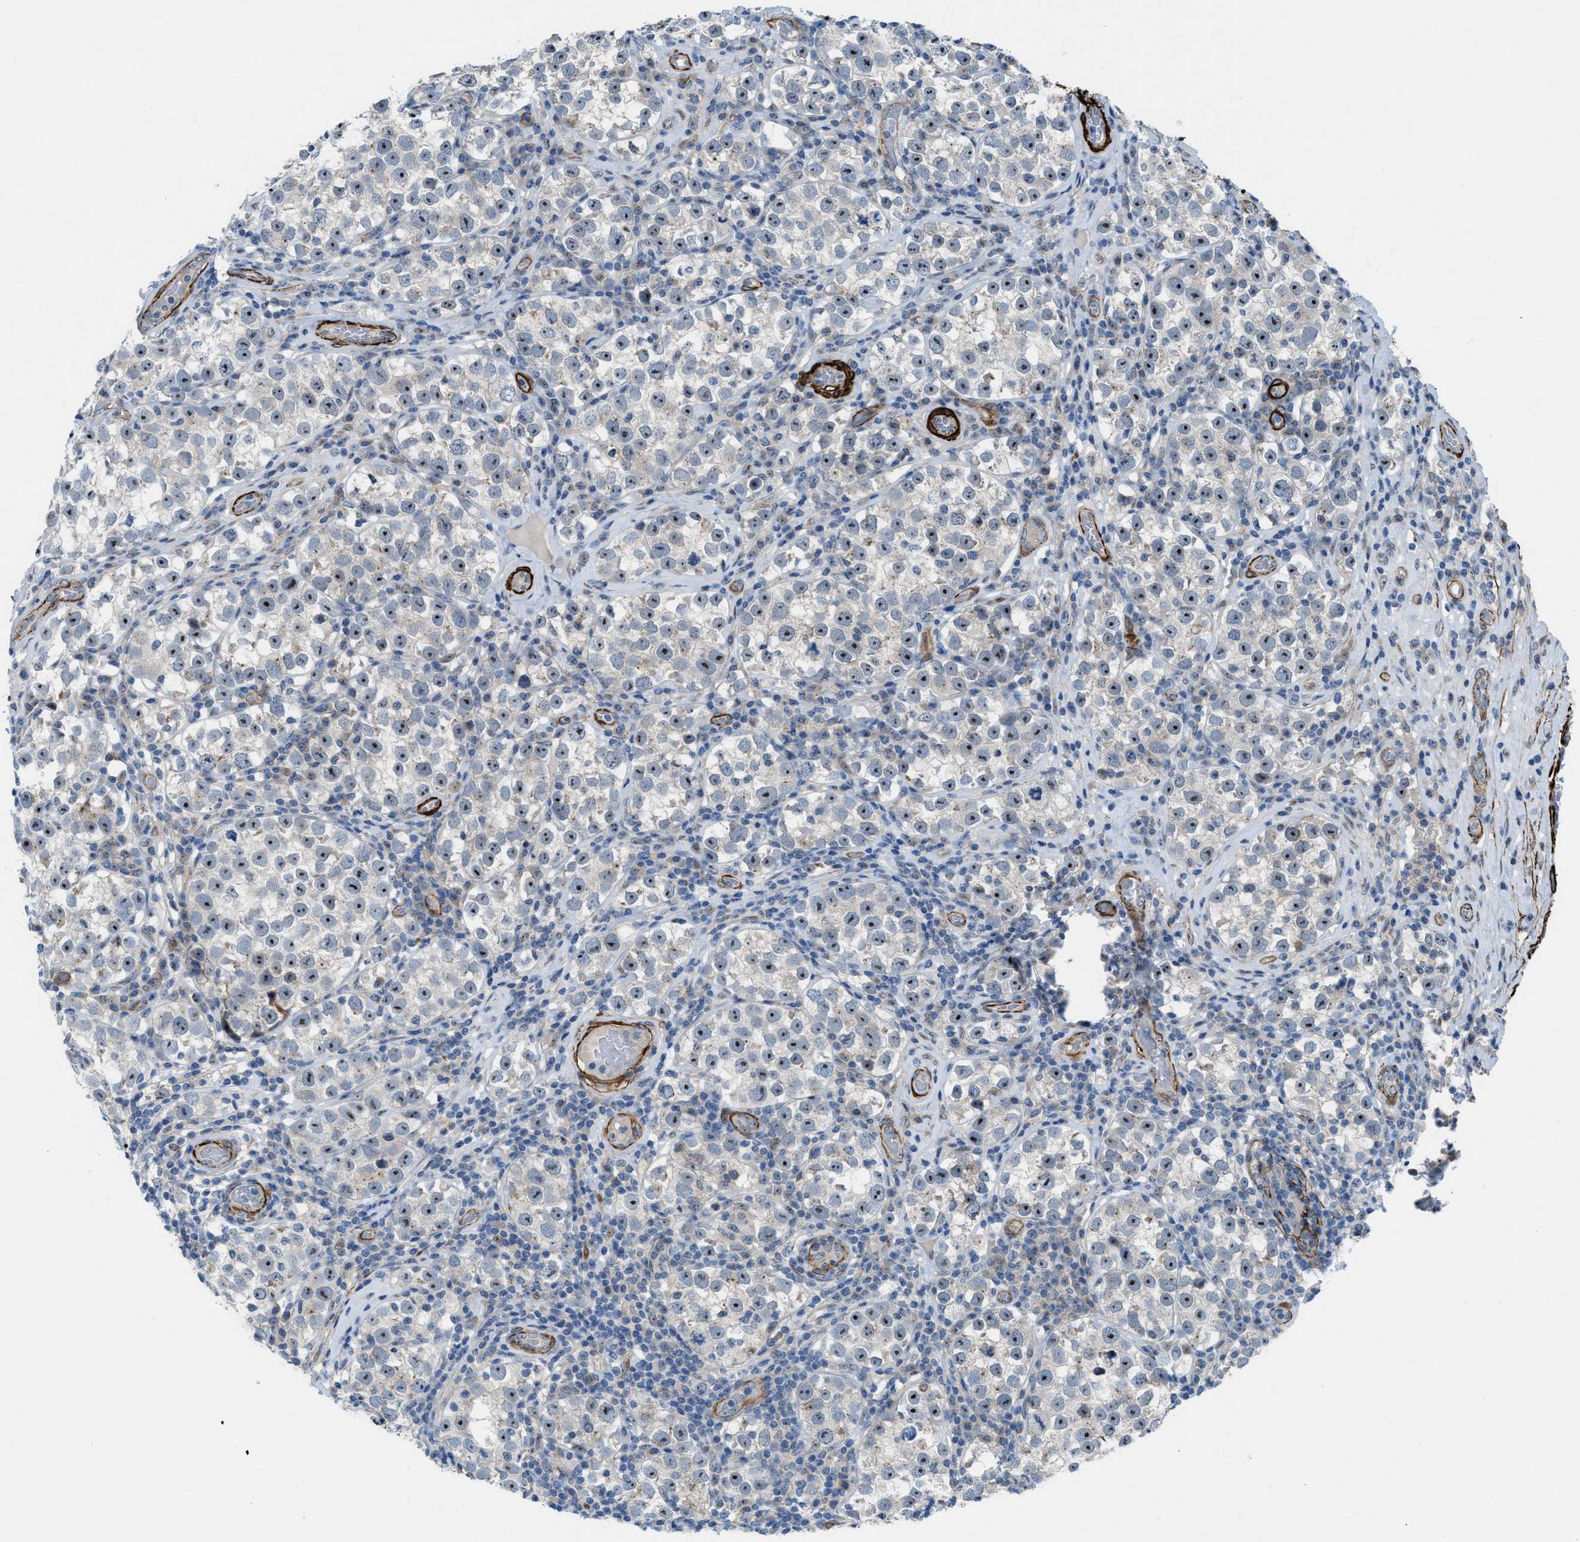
{"staining": {"intensity": "moderate", "quantity": ">75%", "location": "nuclear"}, "tissue": "testis cancer", "cell_type": "Tumor cells", "image_type": "cancer", "snomed": [{"axis": "morphology", "description": "Normal tissue, NOS"}, {"axis": "morphology", "description": "Seminoma, NOS"}, {"axis": "topography", "description": "Testis"}], "caption": "This is a photomicrograph of immunohistochemistry staining of testis cancer (seminoma), which shows moderate positivity in the nuclear of tumor cells.", "gene": "NQO2", "patient": {"sex": "male", "age": 43}}